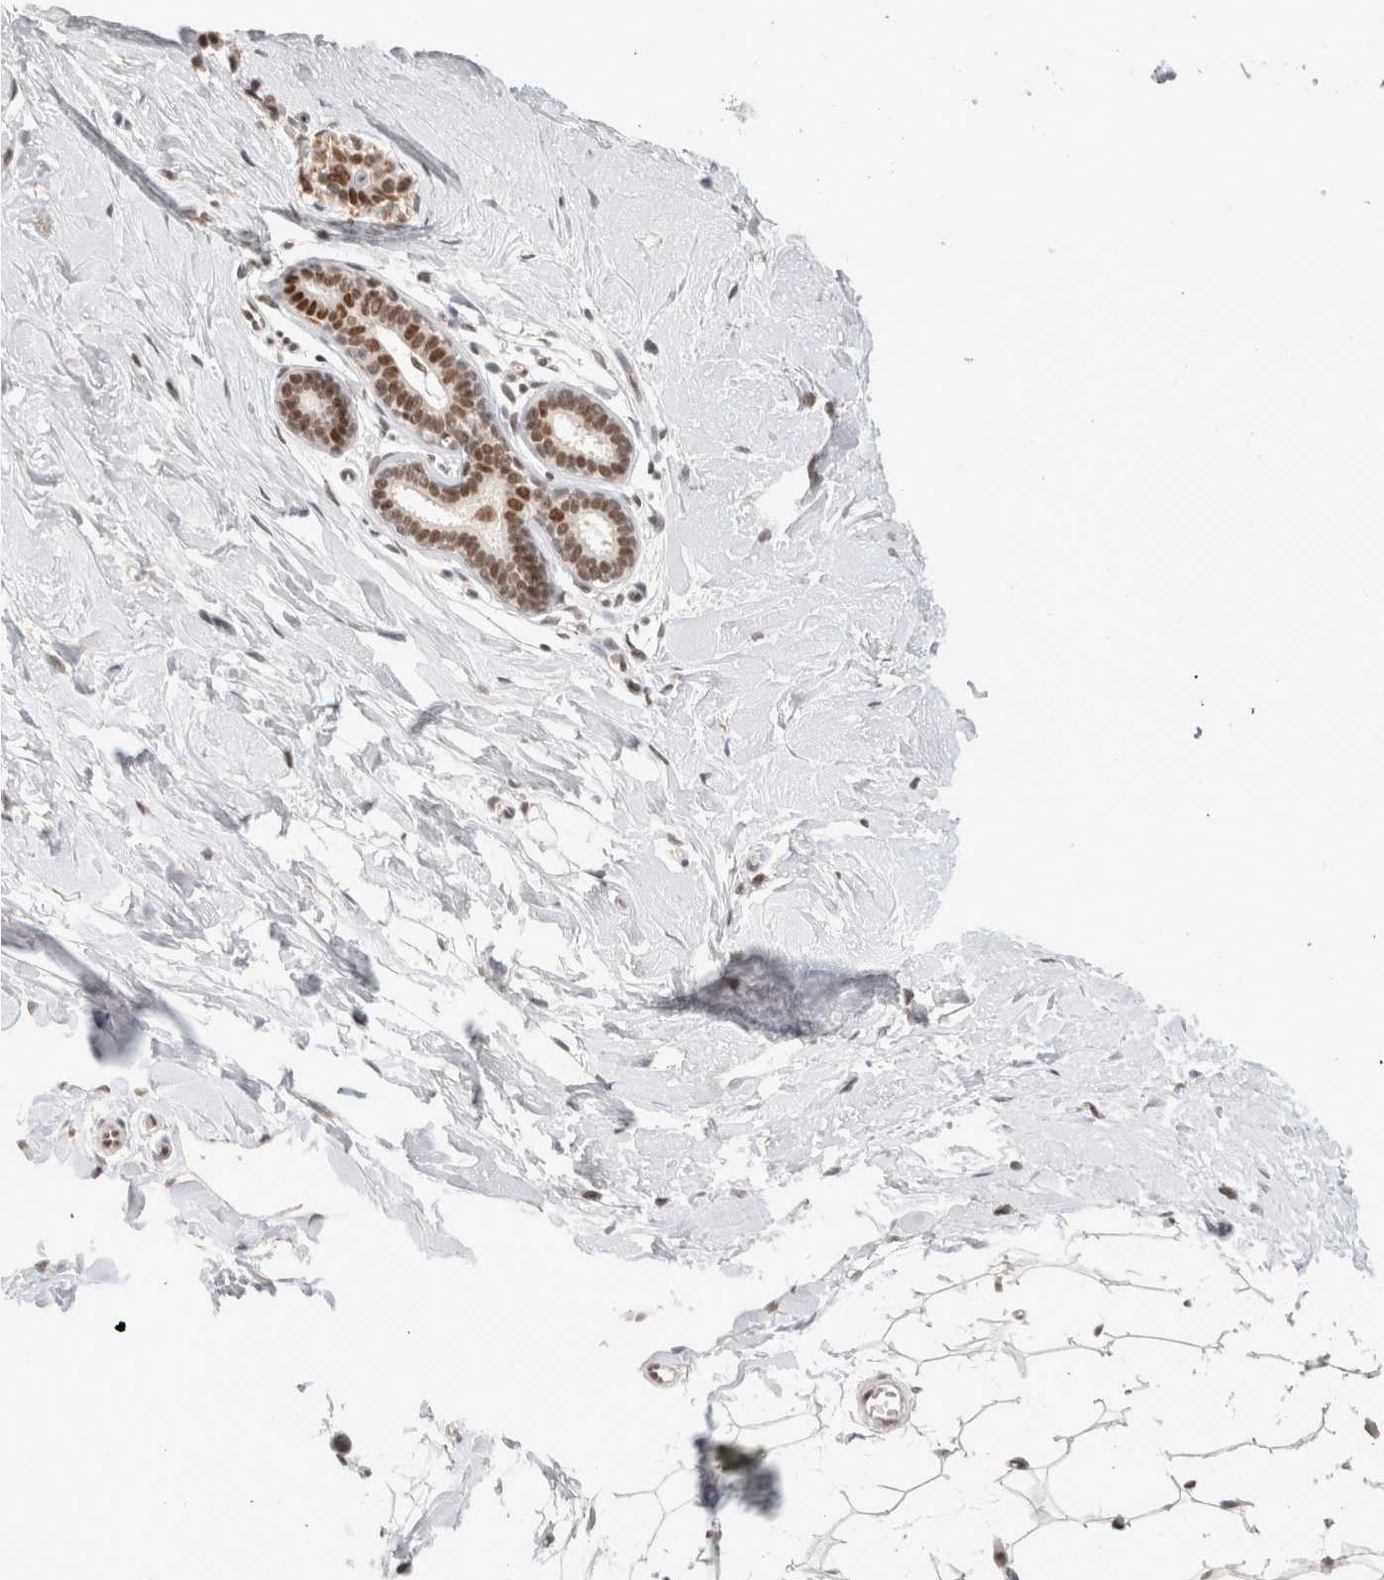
{"staining": {"intensity": "weak", "quantity": "<25%", "location": "nuclear"}, "tissue": "breast", "cell_type": "Adipocytes", "image_type": "normal", "snomed": [{"axis": "morphology", "description": "Normal tissue, NOS"}, {"axis": "topography", "description": "Breast"}], "caption": "Protein analysis of normal breast shows no significant staining in adipocytes. (DAB (3,3'-diaminobenzidine) immunohistochemistry visualized using brightfield microscopy, high magnification).", "gene": "ZNF830", "patient": {"sex": "female", "age": 23}}